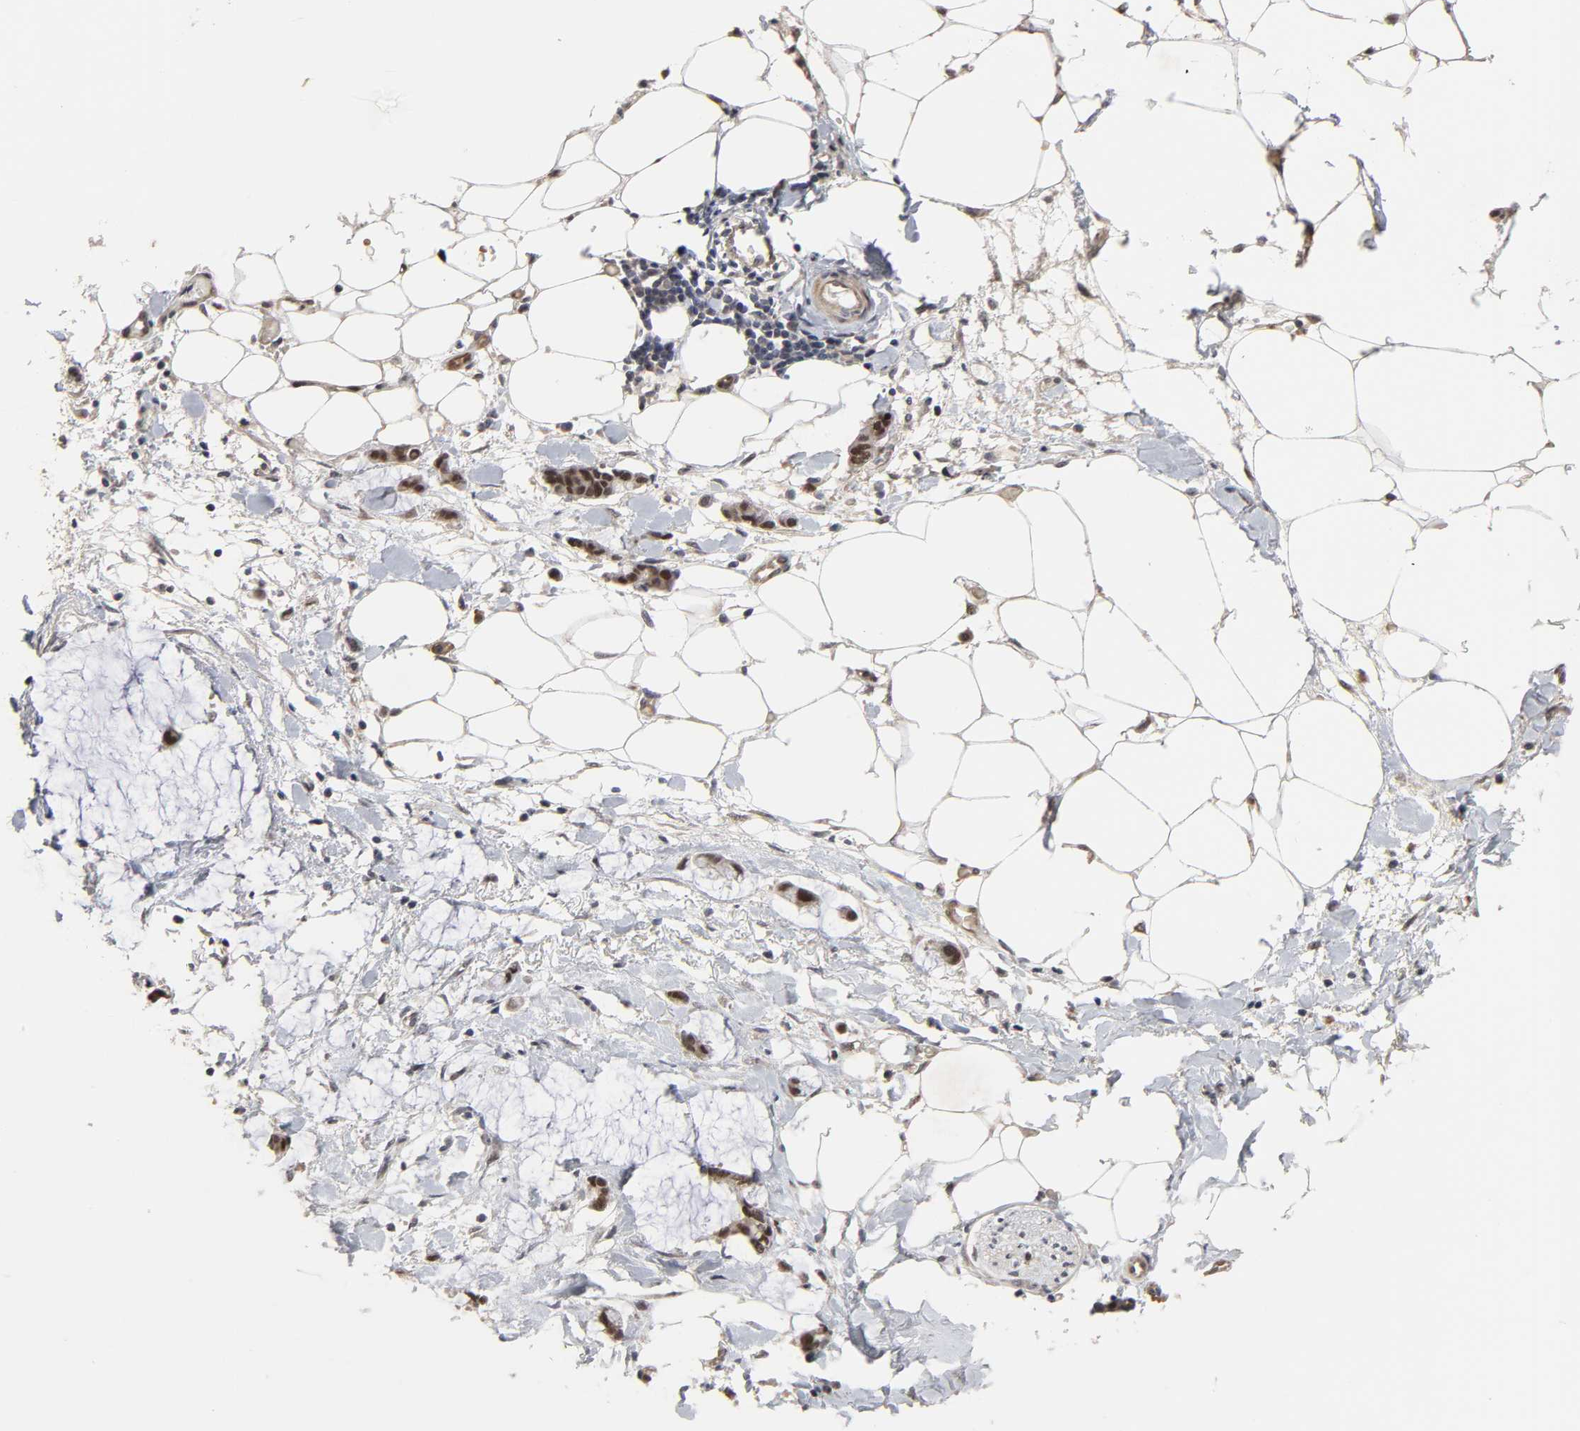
{"staining": {"intensity": "moderate", "quantity": ">75%", "location": "cytoplasmic/membranous,nuclear"}, "tissue": "adipose tissue", "cell_type": "Adipocytes", "image_type": "normal", "snomed": [{"axis": "morphology", "description": "Normal tissue, NOS"}, {"axis": "morphology", "description": "Adenocarcinoma, NOS"}, {"axis": "topography", "description": "Colon"}, {"axis": "topography", "description": "Peripheral nerve tissue"}], "caption": "This histopathology image reveals IHC staining of normal human adipose tissue, with medium moderate cytoplasmic/membranous,nuclear expression in about >75% of adipocytes.", "gene": "HNF4A", "patient": {"sex": "male", "age": 14}}